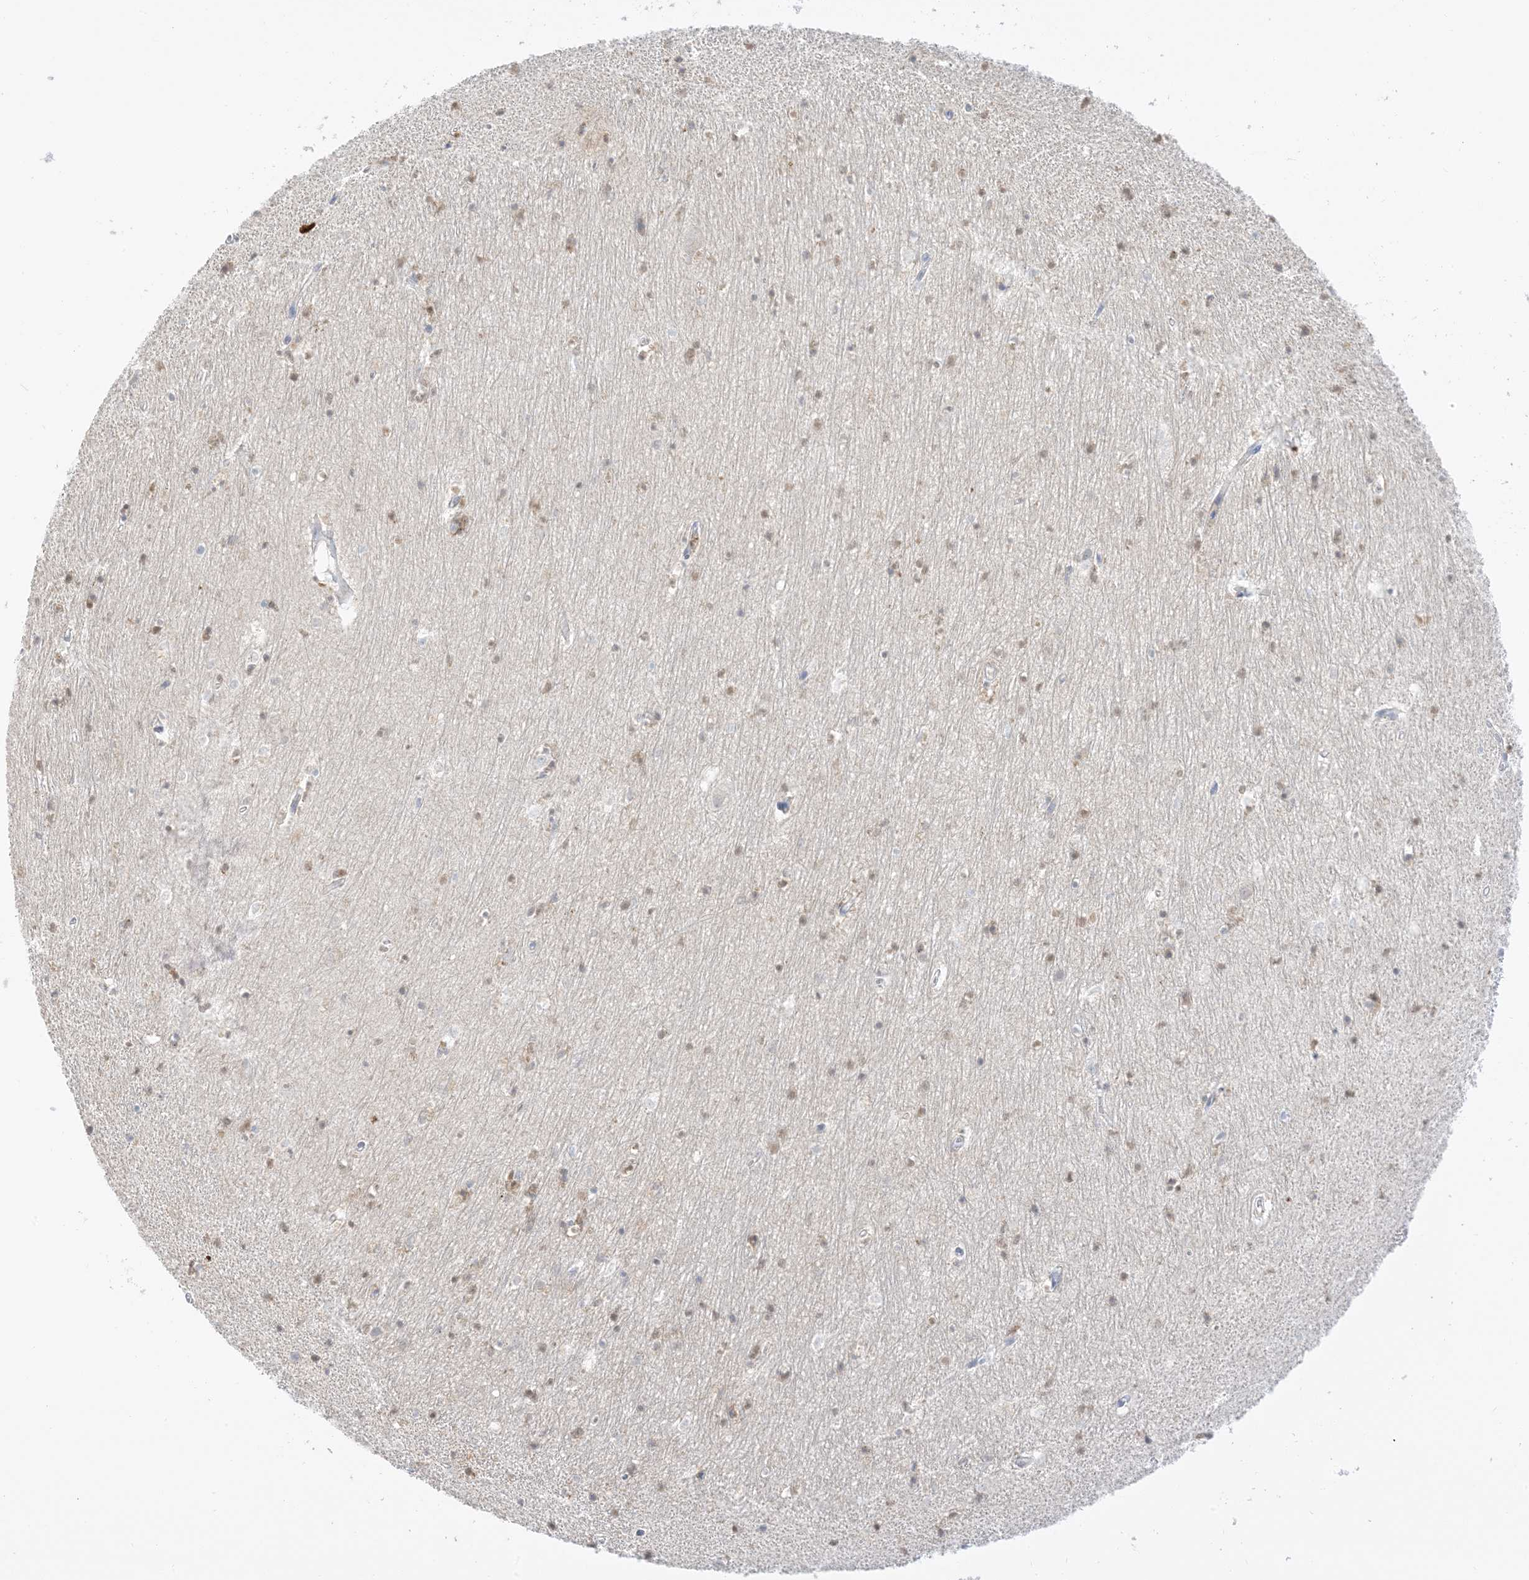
{"staining": {"intensity": "weak", "quantity": "25%-75%", "location": "nuclear"}, "tissue": "hippocampus", "cell_type": "Glial cells", "image_type": "normal", "snomed": [{"axis": "morphology", "description": "Normal tissue, NOS"}, {"axis": "topography", "description": "Hippocampus"}], "caption": "The immunohistochemical stain highlights weak nuclear expression in glial cells of normal hippocampus. The staining was performed using DAB, with brown indicating positive protein expression. Nuclei are stained blue with hematoxylin.", "gene": "GCA", "patient": {"sex": "female", "age": 64}}